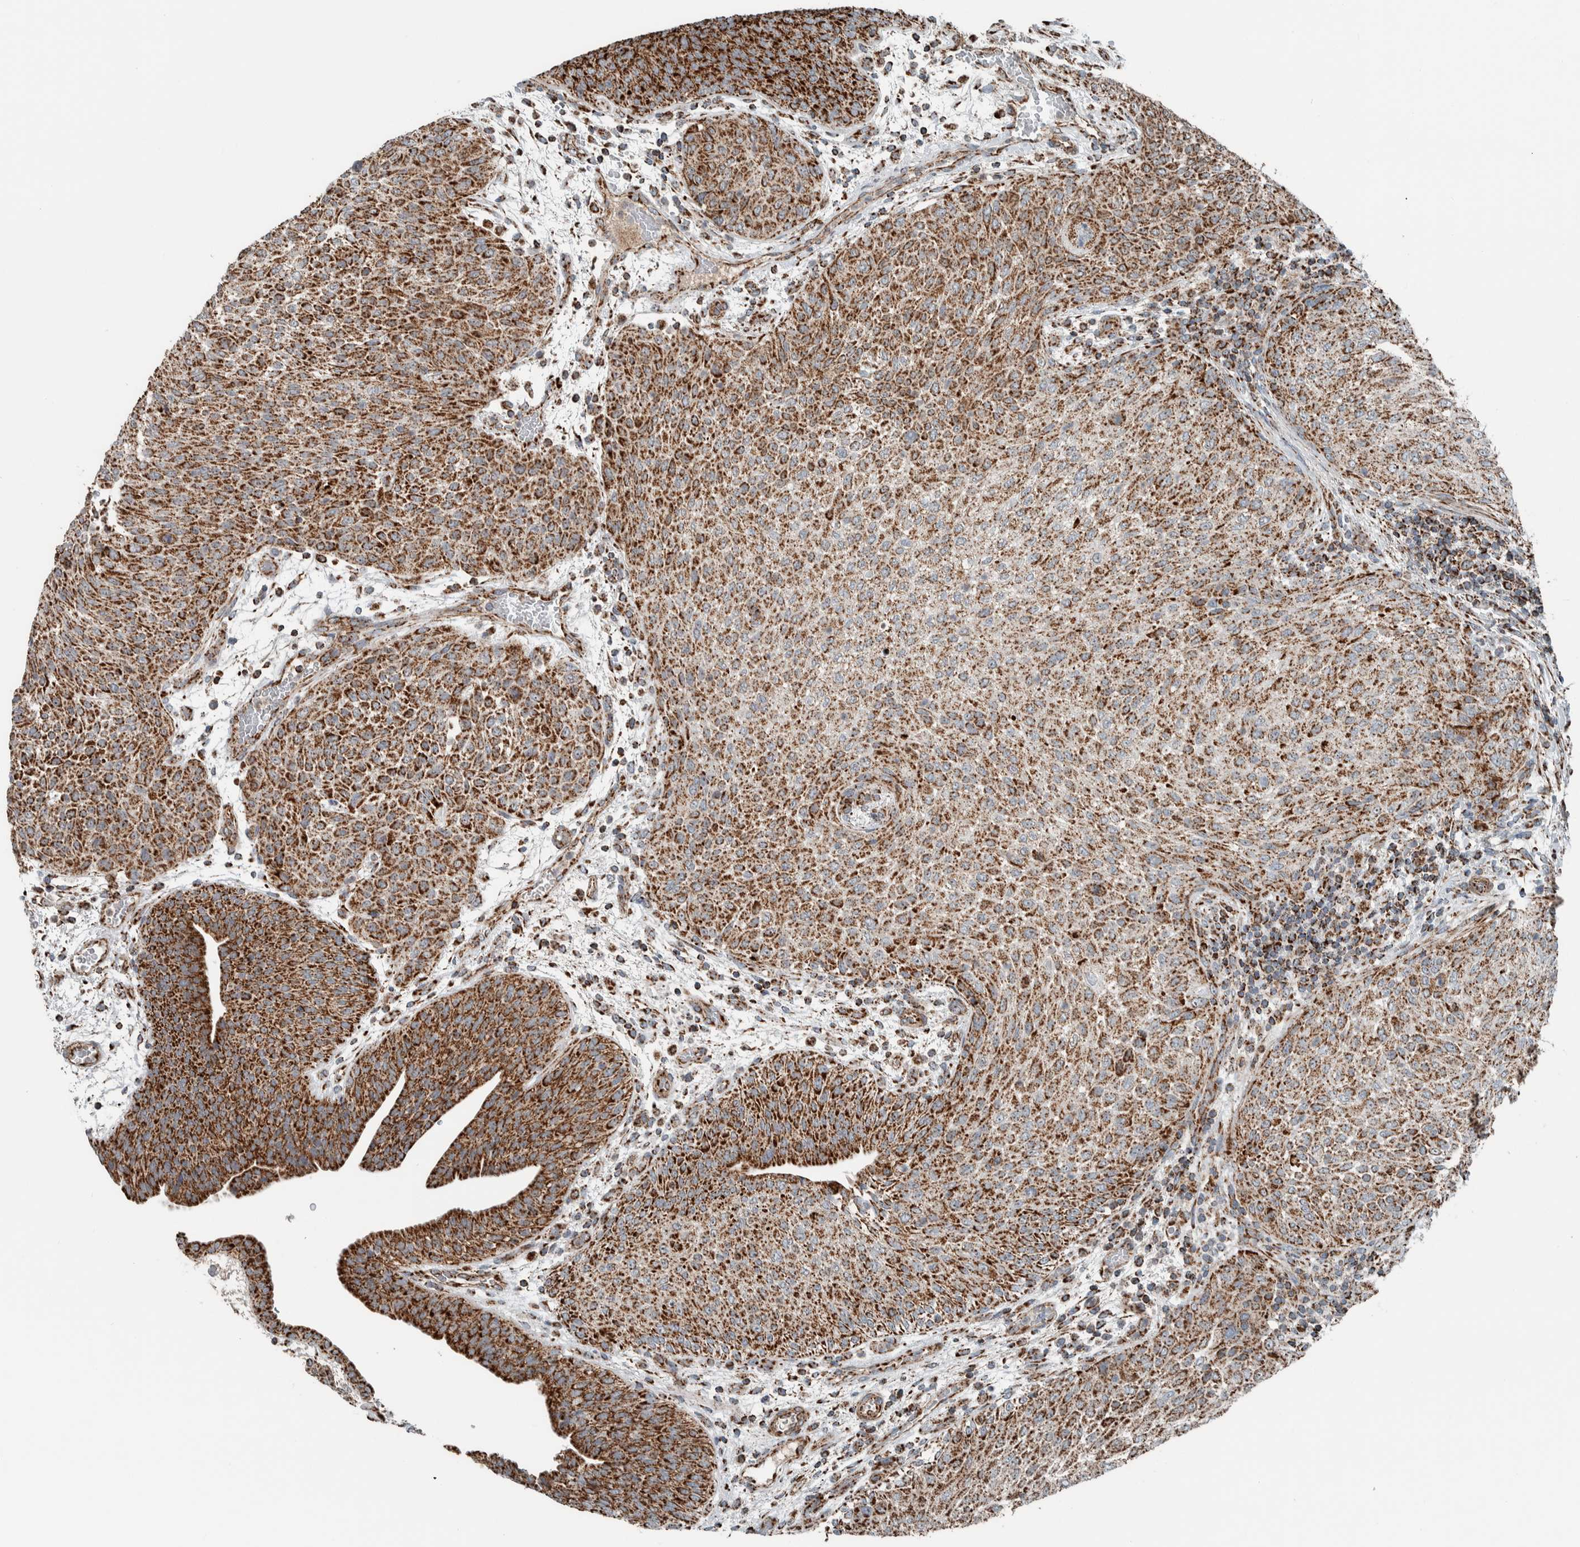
{"staining": {"intensity": "moderate", "quantity": ">75%", "location": "cytoplasmic/membranous"}, "tissue": "urothelial cancer", "cell_type": "Tumor cells", "image_type": "cancer", "snomed": [{"axis": "morphology", "description": "Urothelial carcinoma, Low grade"}, {"axis": "morphology", "description": "Urothelial carcinoma, High grade"}, {"axis": "topography", "description": "Urinary bladder"}], "caption": "DAB (3,3'-diaminobenzidine) immunohistochemical staining of human urothelial cancer displays moderate cytoplasmic/membranous protein positivity in approximately >75% of tumor cells. (DAB (3,3'-diaminobenzidine) IHC, brown staining for protein, blue staining for nuclei).", "gene": "CNTROB", "patient": {"sex": "male", "age": 35}}